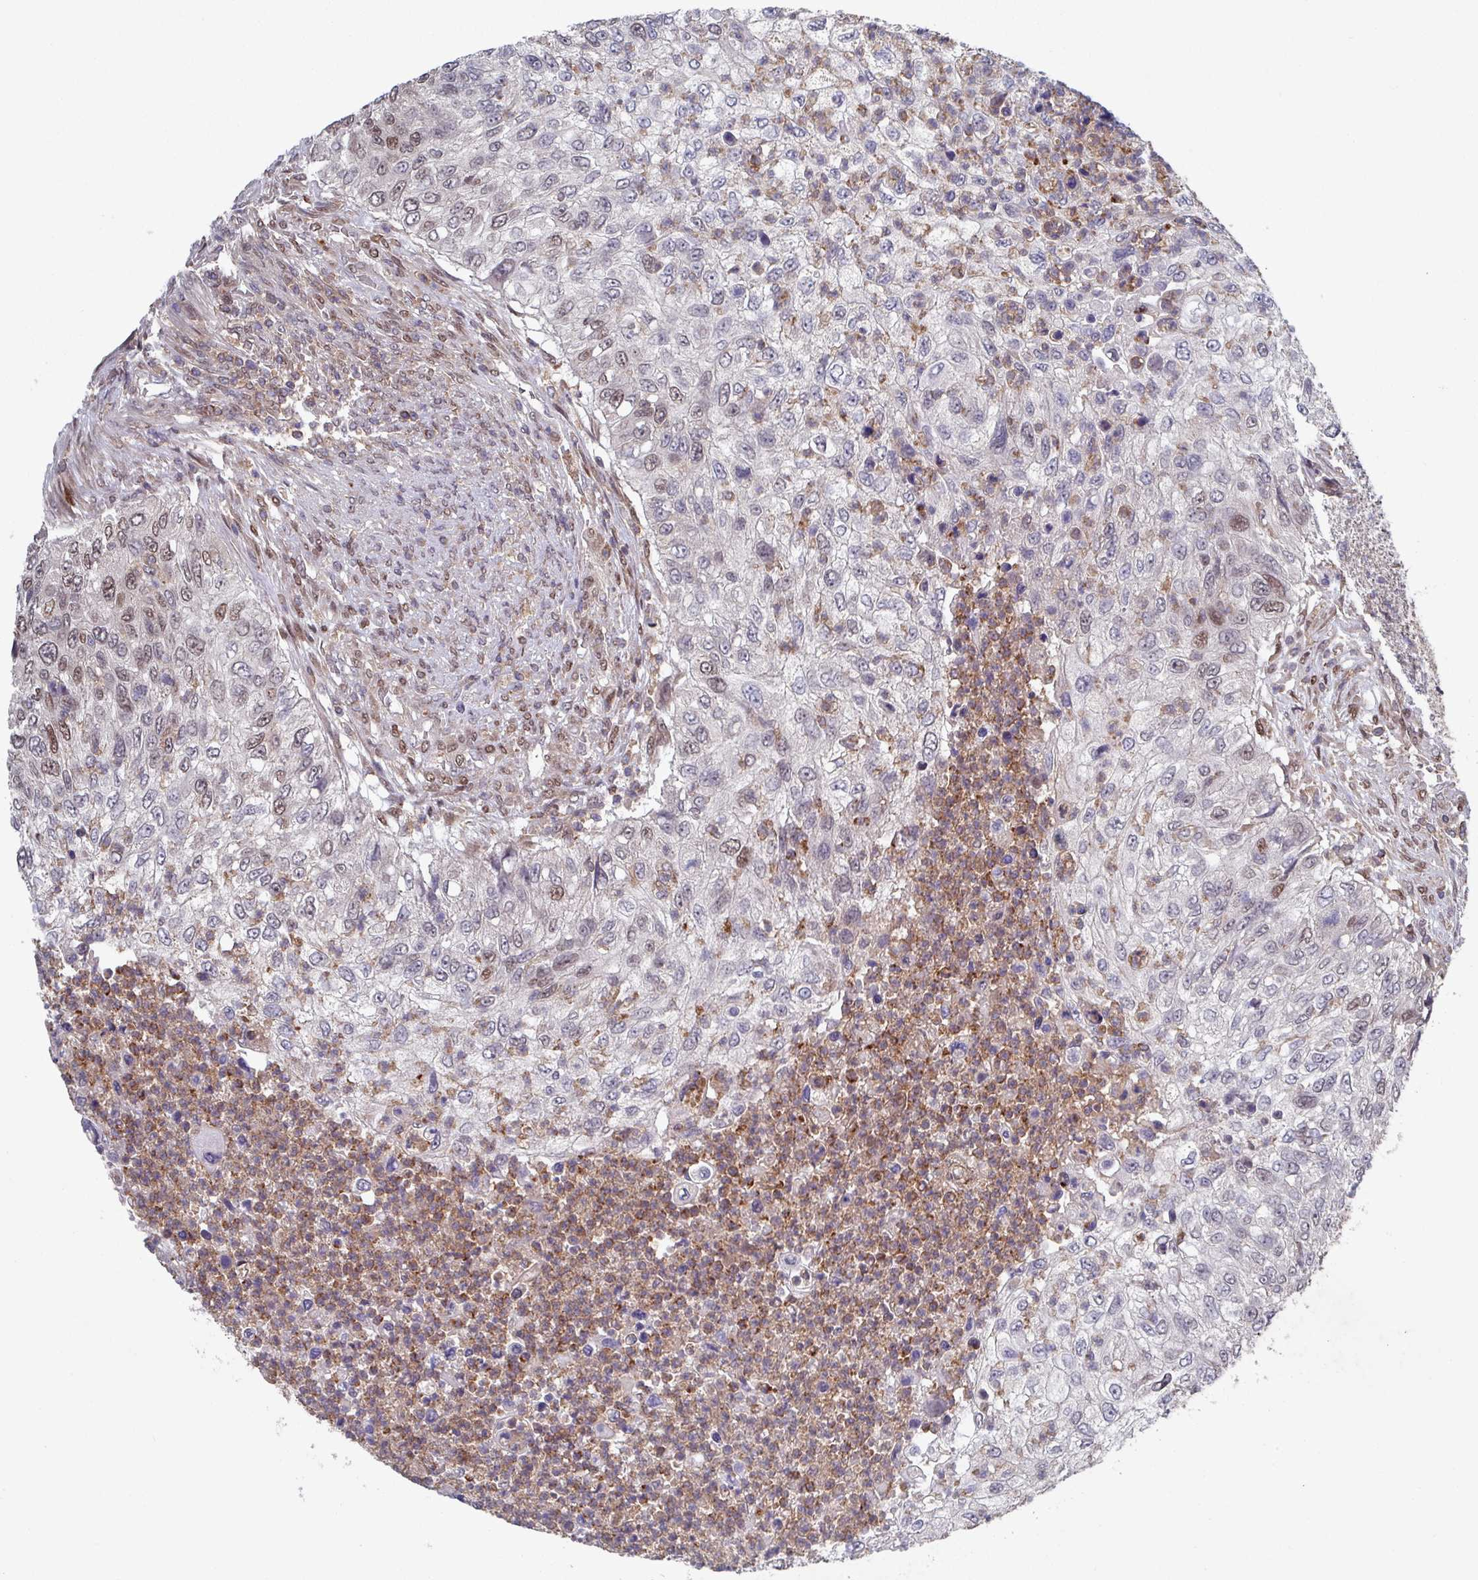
{"staining": {"intensity": "weak", "quantity": "<25%", "location": "nuclear"}, "tissue": "urothelial cancer", "cell_type": "Tumor cells", "image_type": "cancer", "snomed": [{"axis": "morphology", "description": "Urothelial carcinoma, High grade"}, {"axis": "topography", "description": "Urinary bladder"}], "caption": "High-grade urothelial carcinoma stained for a protein using IHC exhibits no staining tumor cells.", "gene": "PRRX1", "patient": {"sex": "female", "age": 60}}